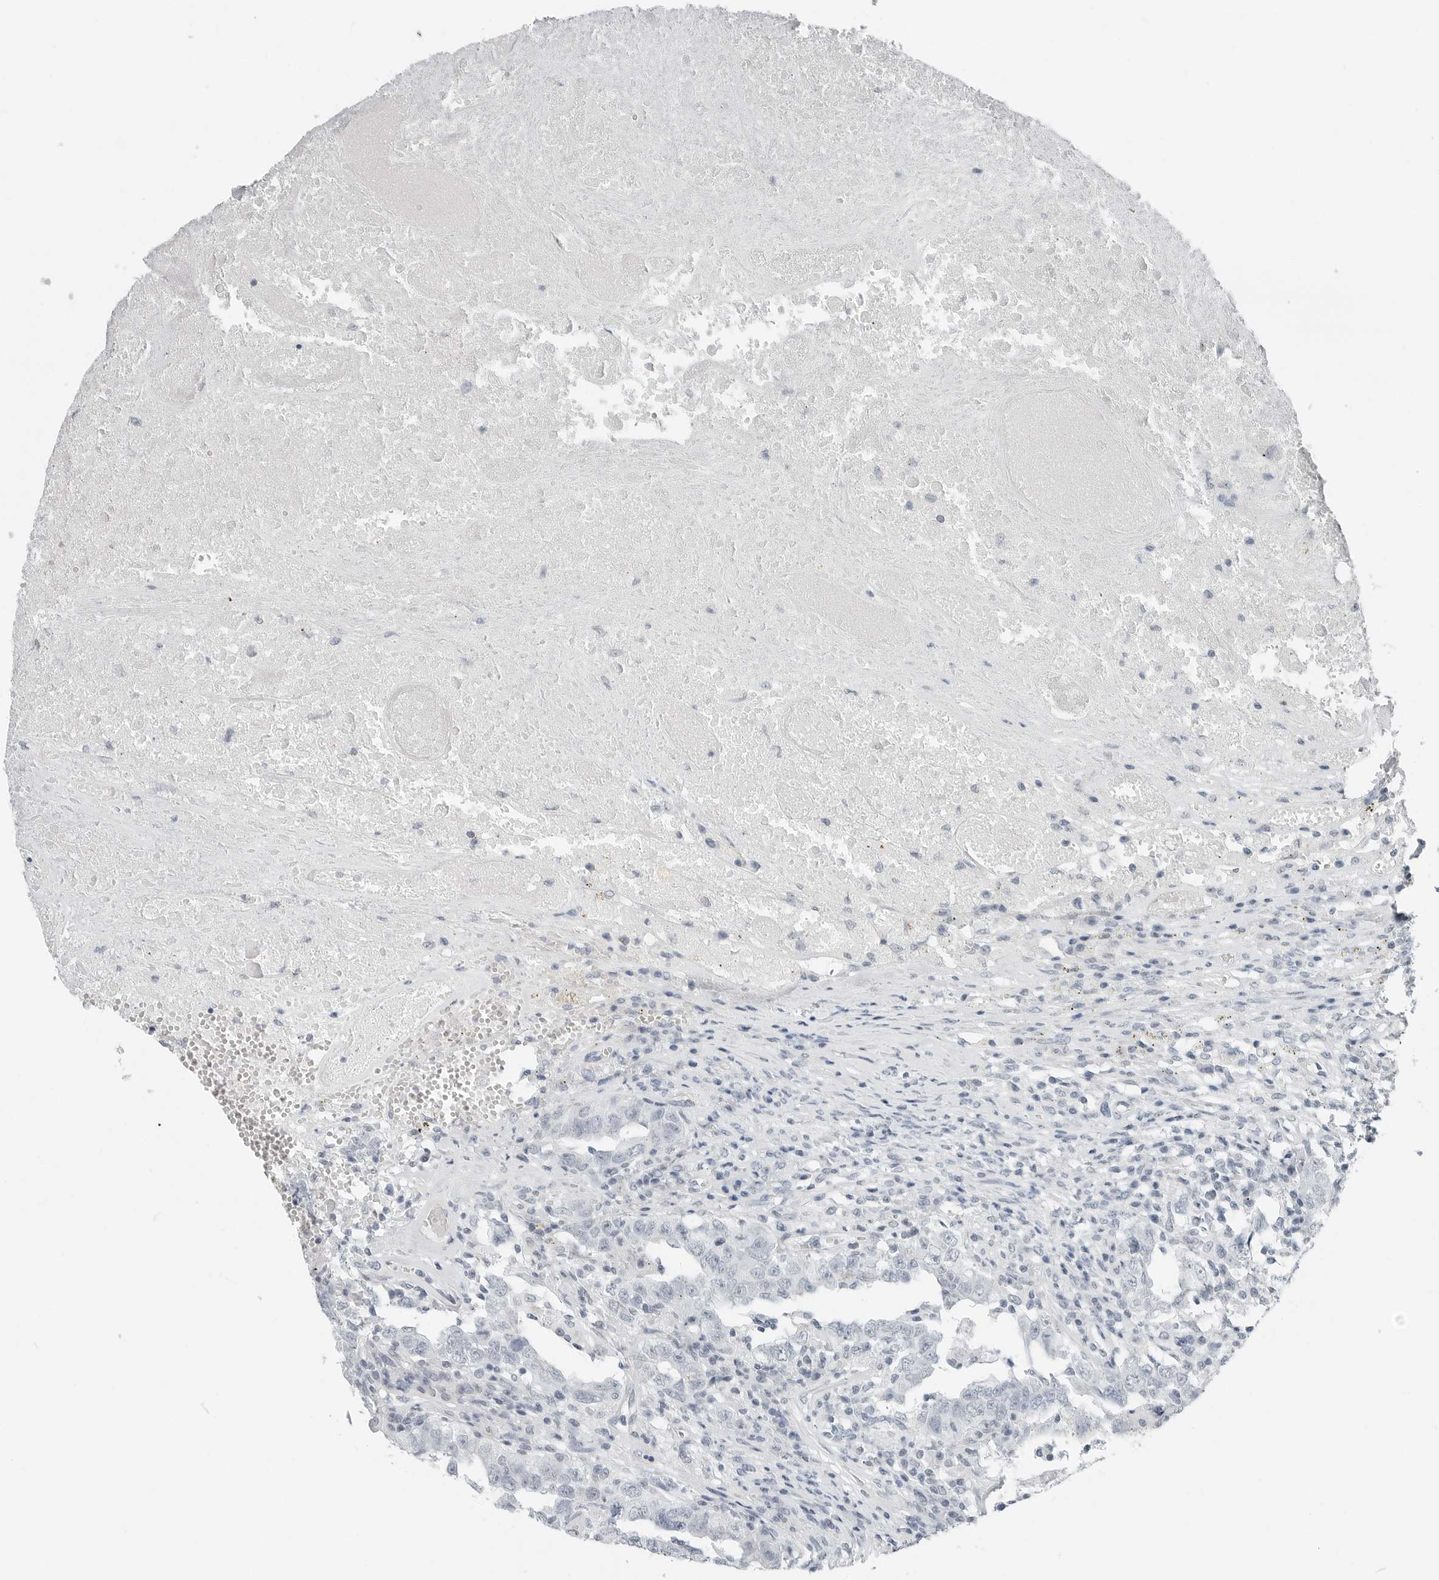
{"staining": {"intensity": "negative", "quantity": "none", "location": "none"}, "tissue": "testis cancer", "cell_type": "Tumor cells", "image_type": "cancer", "snomed": [{"axis": "morphology", "description": "Carcinoma, Embryonal, NOS"}, {"axis": "topography", "description": "Testis"}], "caption": "IHC image of neoplastic tissue: embryonal carcinoma (testis) stained with DAB displays no significant protein positivity in tumor cells.", "gene": "XIRP1", "patient": {"sex": "male", "age": 26}}